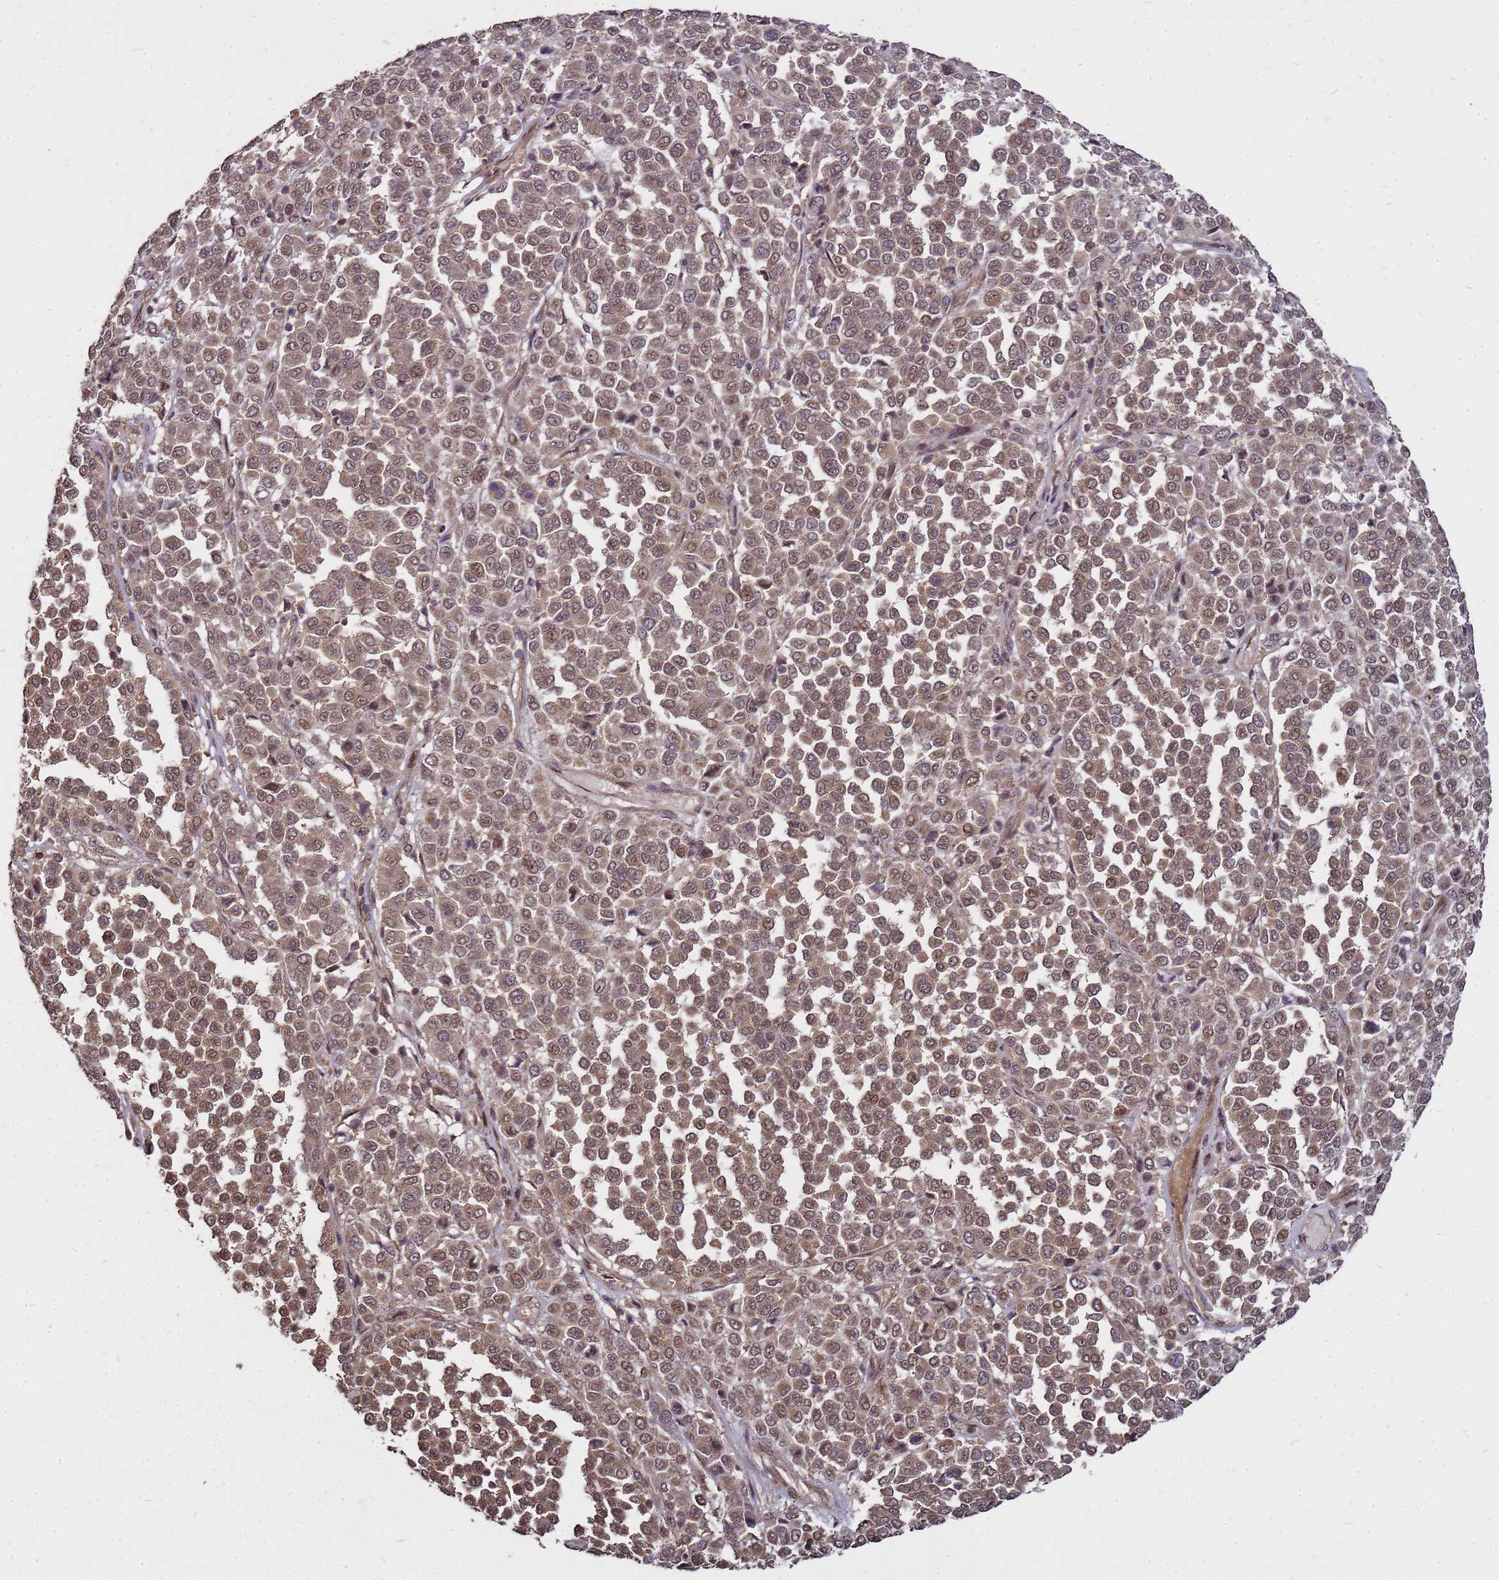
{"staining": {"intensity": "moderate", "quantity": ">75%", "location": "cytoplasmic/membranous,nuclear"}, "tissue": "melanoma", "cell_type": "Tumor cells", "image_type": "cancer", "snomed": [{"axis": "morphology", "description": "Malignant melanoma, Metastatic site"}, {"axis": "topography", "description": "Pancreas"}], "caption": "IHC (DAB) staining of melanoma displays moderate cytoplasmic/membranous and nuclear protein expression in about >75% of tumor cells. The protein is shown in brown color, while the nuclei are stained blue.", "gene": "CRBN", "patient": {"sex": "female", "age": 30}}